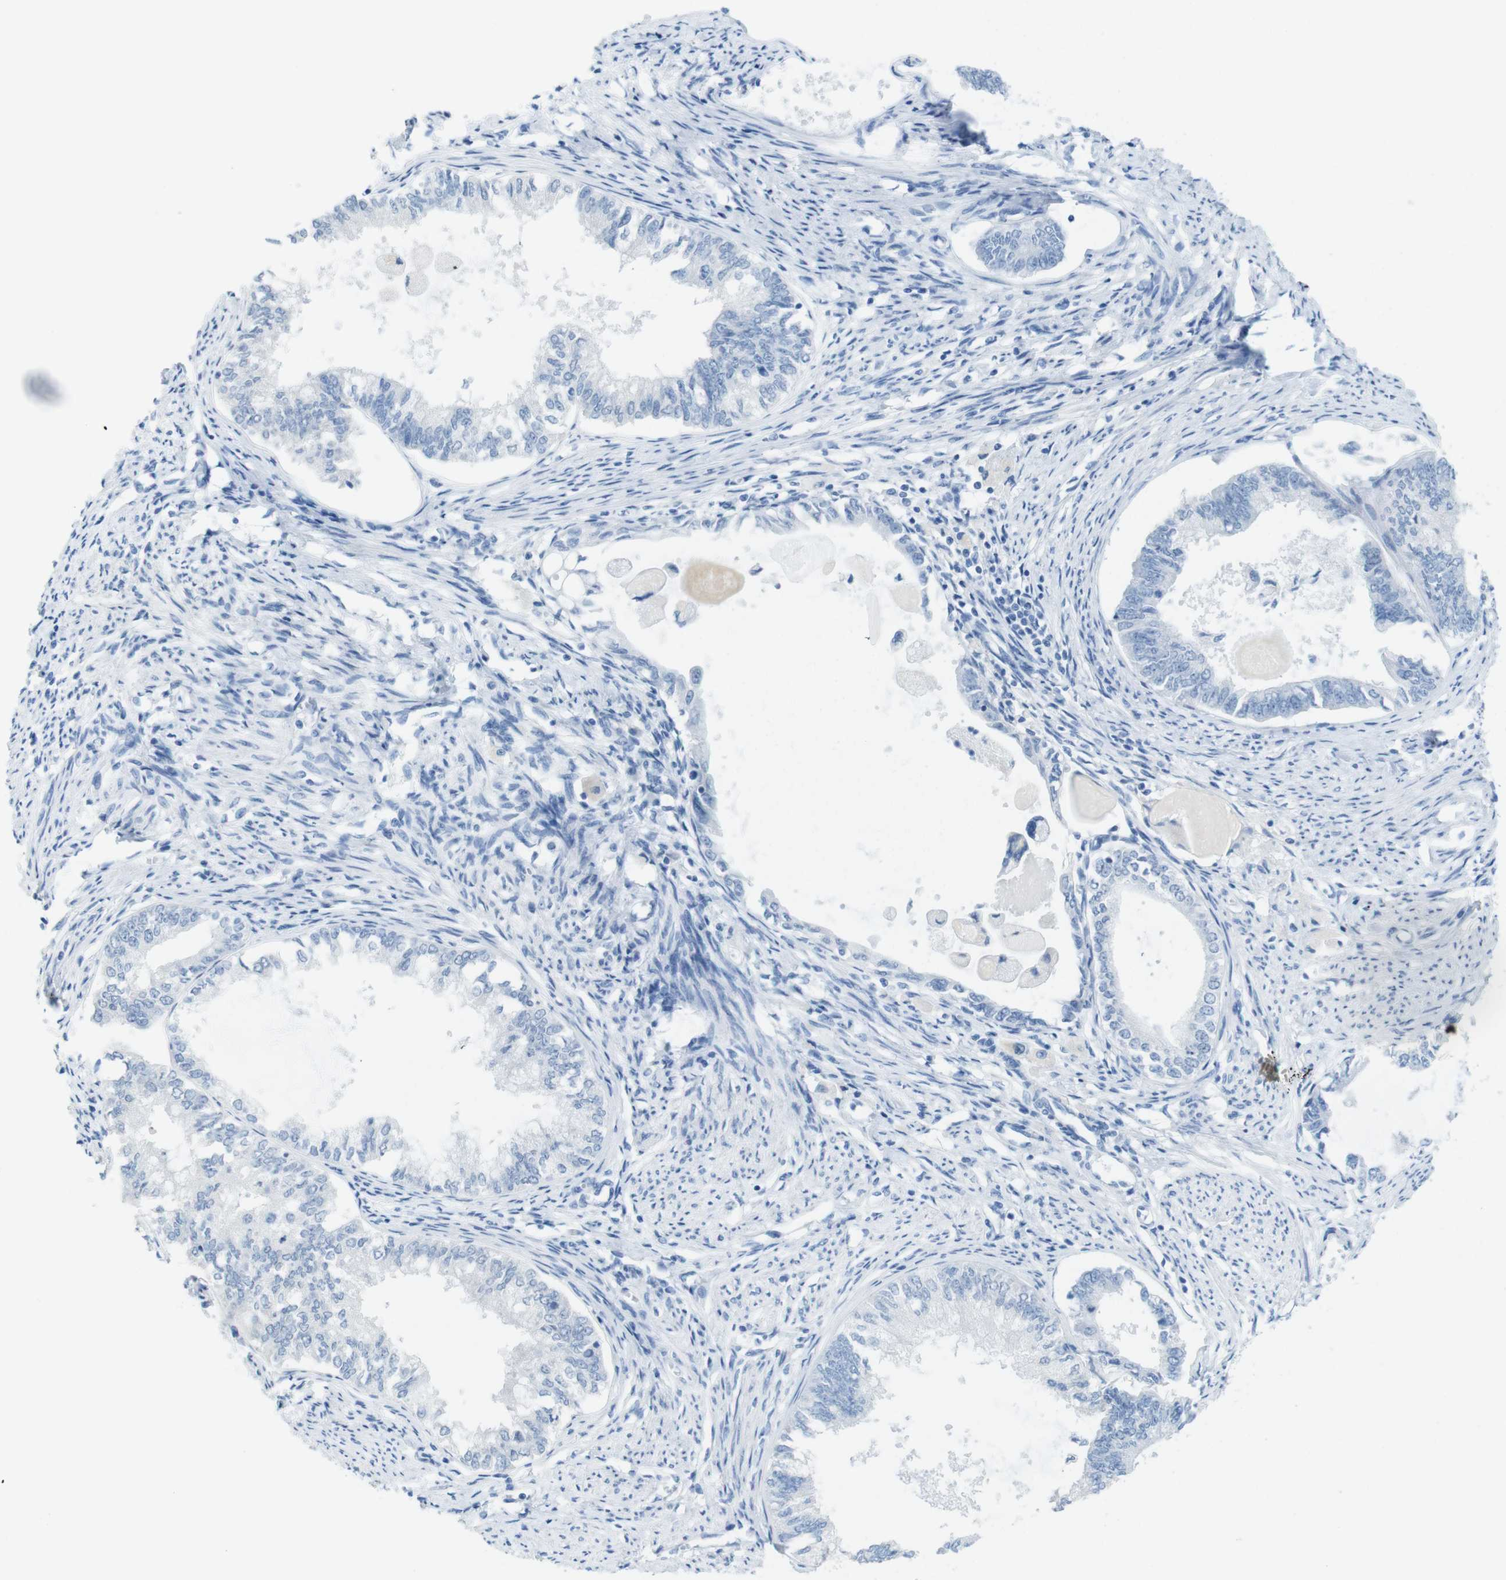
{"staining": {"intensity": "negative", "quantity": "none", "location": "none"}, "tissue": "endometrial cancer", "cell_type": "Tumor cells", "image_type": "cancer", "snomed": [{"axis": "morphology", "description": "Adenocarcinoma, NOS"}, {"axis": "topography", "description": "Endometrium"}], "caption": "An immunohistochemistry (IHC) image of endometrial adenocarcinoma is shown. There is no staining in tumor cells of endometrial adenocarcinoma. The staining was performed using DAB to visualize the protein expression in brown, while the nuclei were stained in blue with hematoxylin (Magnification: 20x).", "gene": "OPN1SW", "patient": {"sex": "female", "age": 86}}